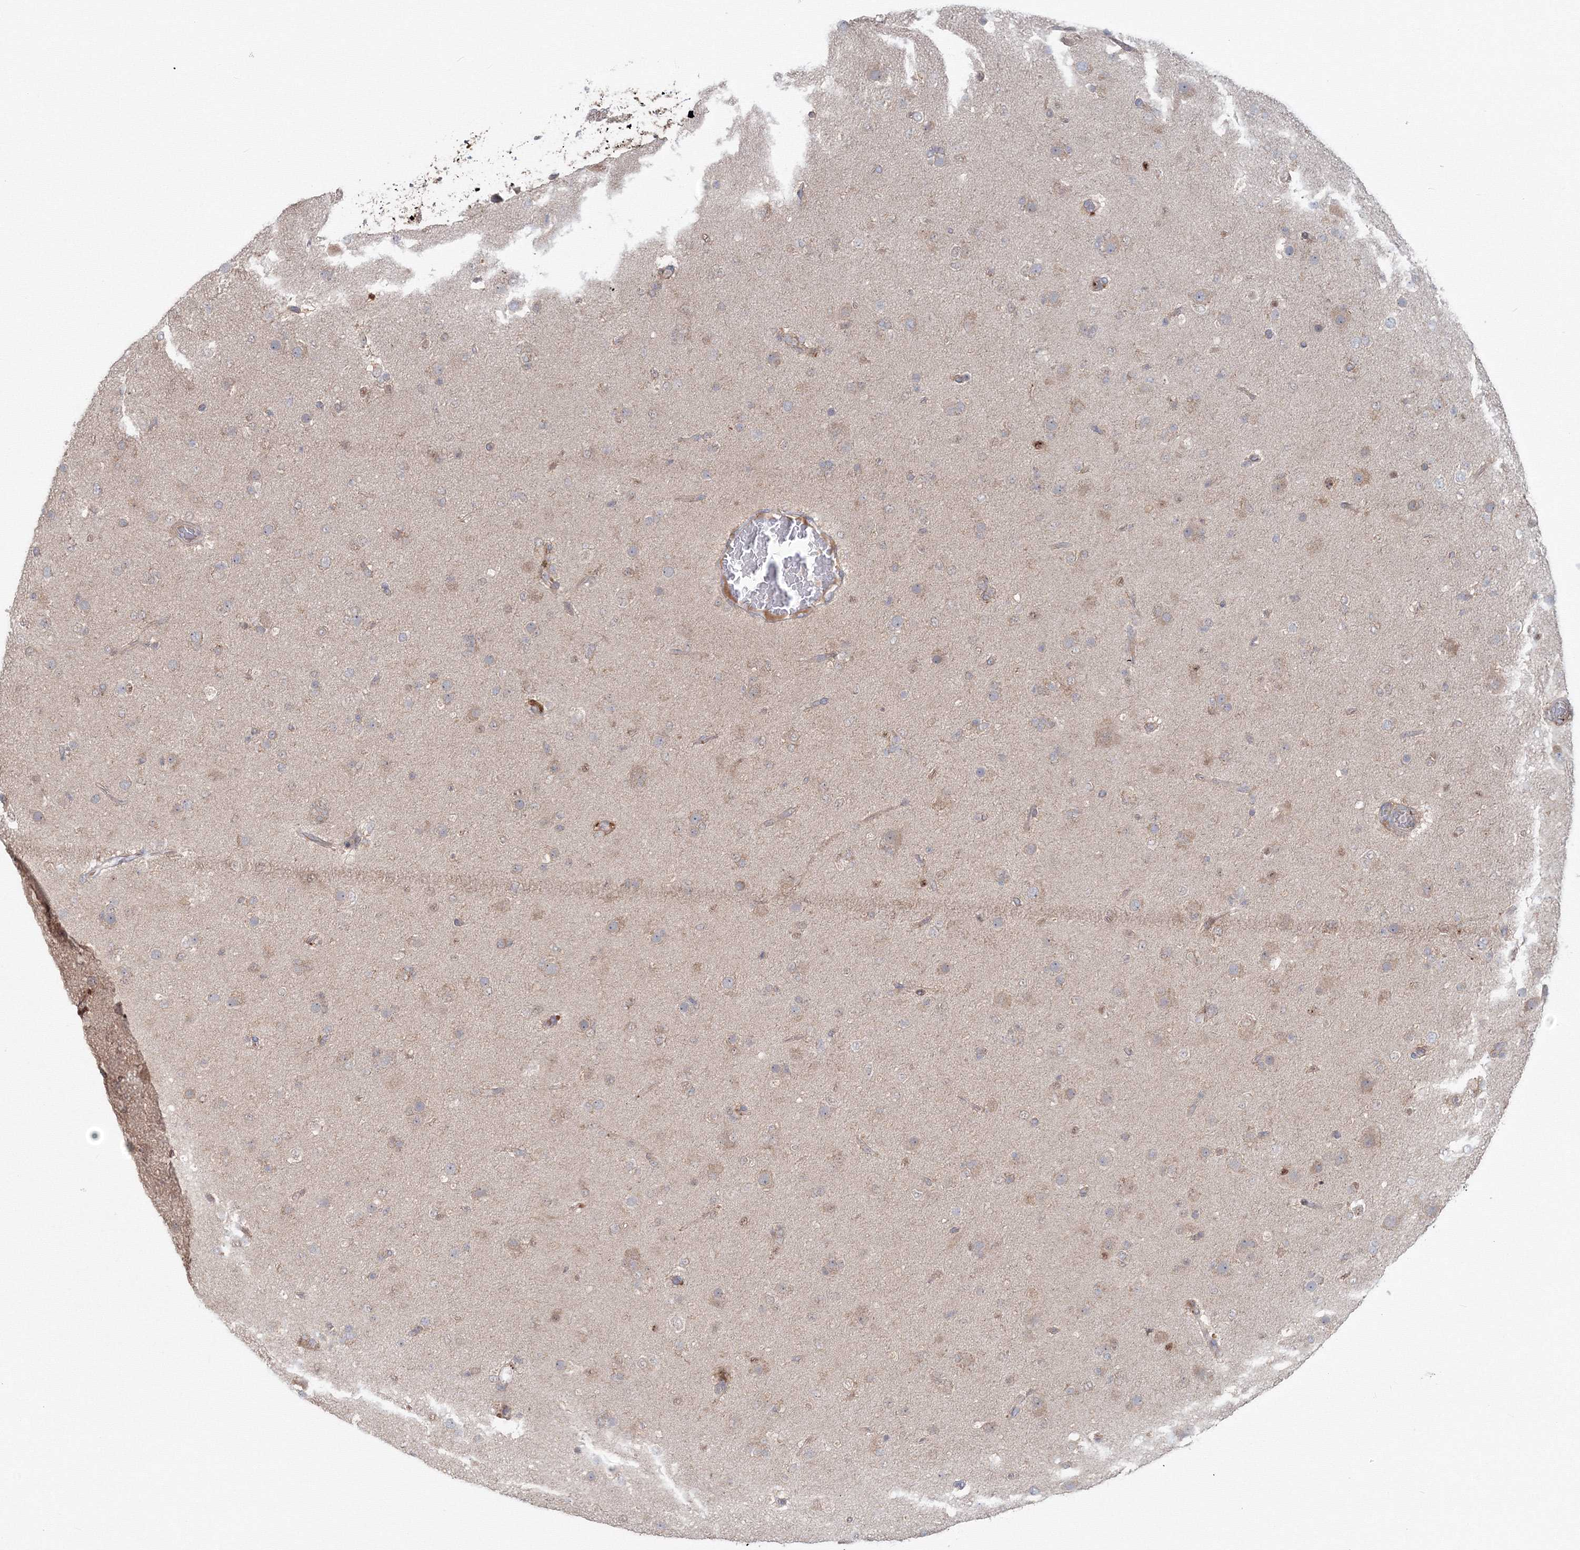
{"staining": {"intensity": "weak", "quantity": ">75%", "location": "cytoplasmic/membranous"}, "tissue": "glioma", "cell_type": "Tumor cells", "image_type": "cancer", "snomed": [{"axis": "morphology", "description": "Glioma, malignant, Low grade"}, {"axis": "topography", "description": "Brain"}], "caption": "IHC (DAB (3,3'-diaminobenzidine)) staining of human malignant glioma (low-grade) displays weak cytoplasmic/membranous protein staining in about >75% of tumor cells. (DAB IHC with brightfield microscopy, high magnification).", "gene": "MKRN2", "patient": {"sex": "male", "age": 65}}